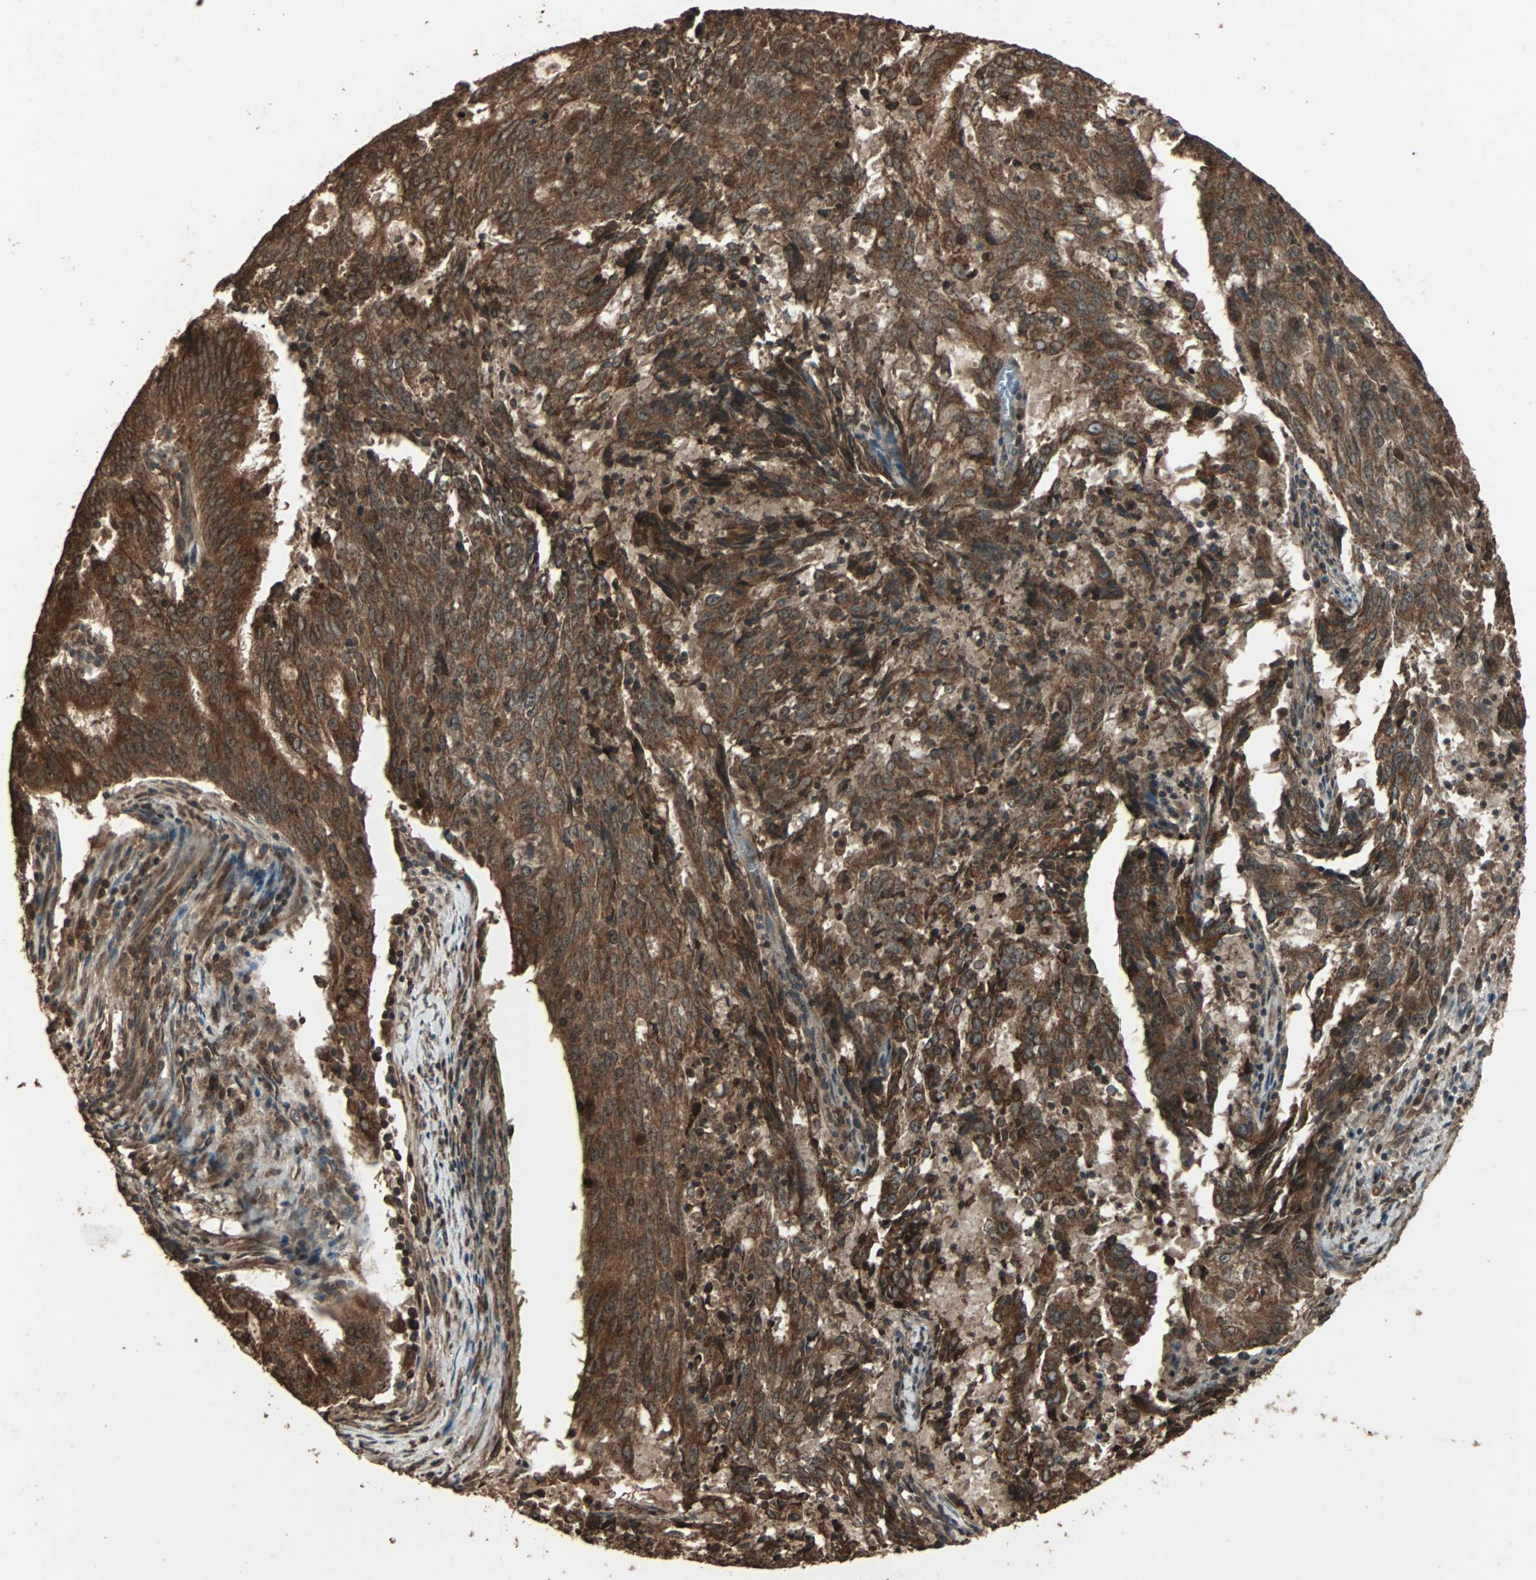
{"staining": {"intensity": "strong", "quantity": ">75%", "location": "cytoplasmic/membranous"}, "tissue": "cervical cancer", "cell_type": "Tumor cells", "image_type": "cancer", "snomed": [{"axis": "morphology", "description": "Adenocarcinoma, NOS"}, {"axis": "topography", "description": "Cervix"}], "caption": "Cervical cancer (adenocarcinoma) was stained to show a protein in brown. There is high levels of strong cytoplasmic/membranous staining in approximately >75% of tumor cells.", "gene": "LAMTOR5", "patient": {"sex": "female", "age": 44}}